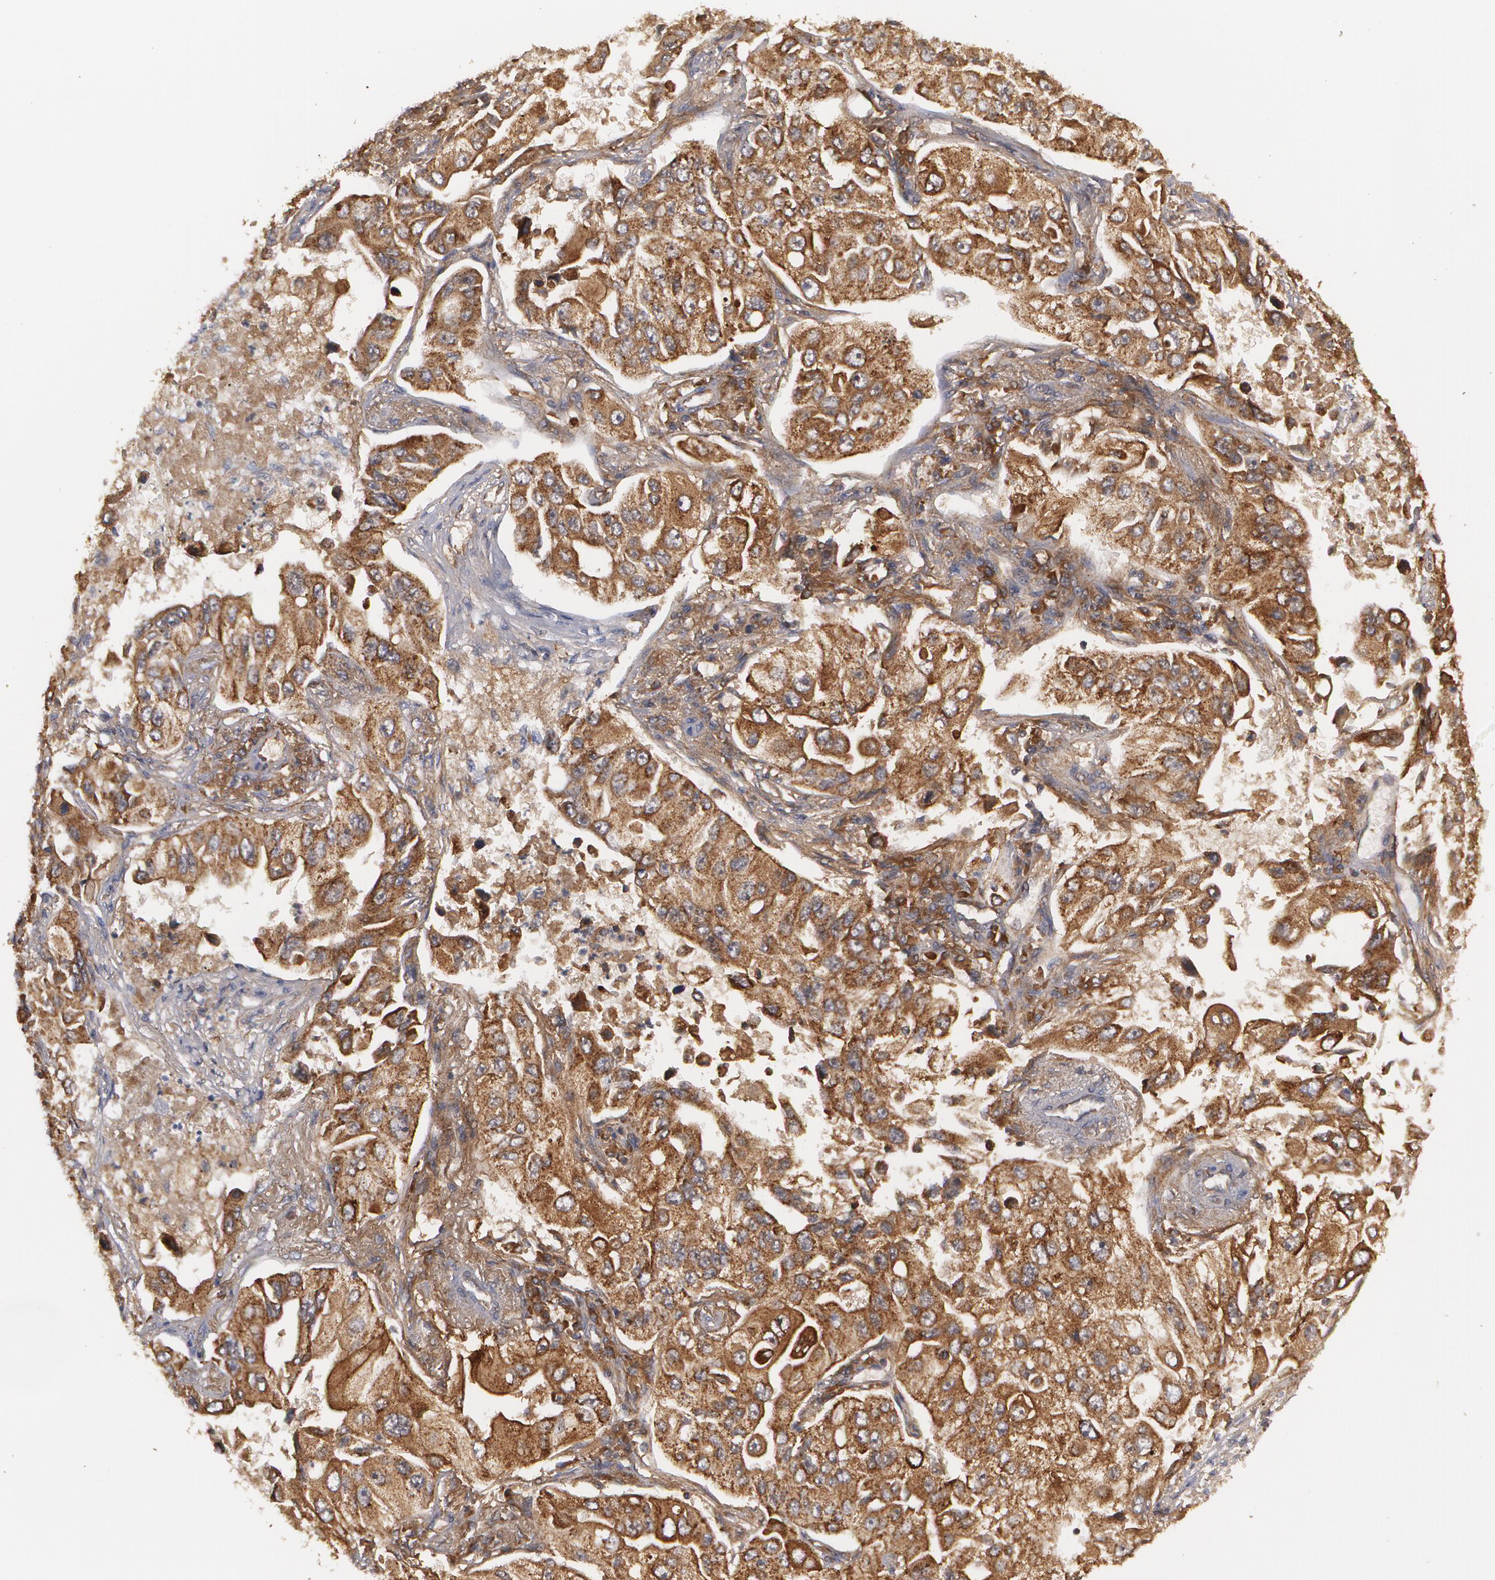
{"staining": {"intensity": "moderate", "quantity": ">75%", "location": "cytoplasmic/membranous"}, "tissue": "lung cancer", "cell_type": "Tumor cells", "image_type": "cancer", "snomed": [{"axis": "morphology", "description": "Adenocarcinoma, NOS"}, {"axis": "topography", "description": "Lung"}], "caption": "Adenocarcinoma (lung) tissue demonstrates moderate cytoplasmic/membranous expression in approximately >75% of tumor cells (IHC, brightfield microscopy, high magnification).", "gene": "BMP6", "patient": {"sex": "male", "age": 84}}